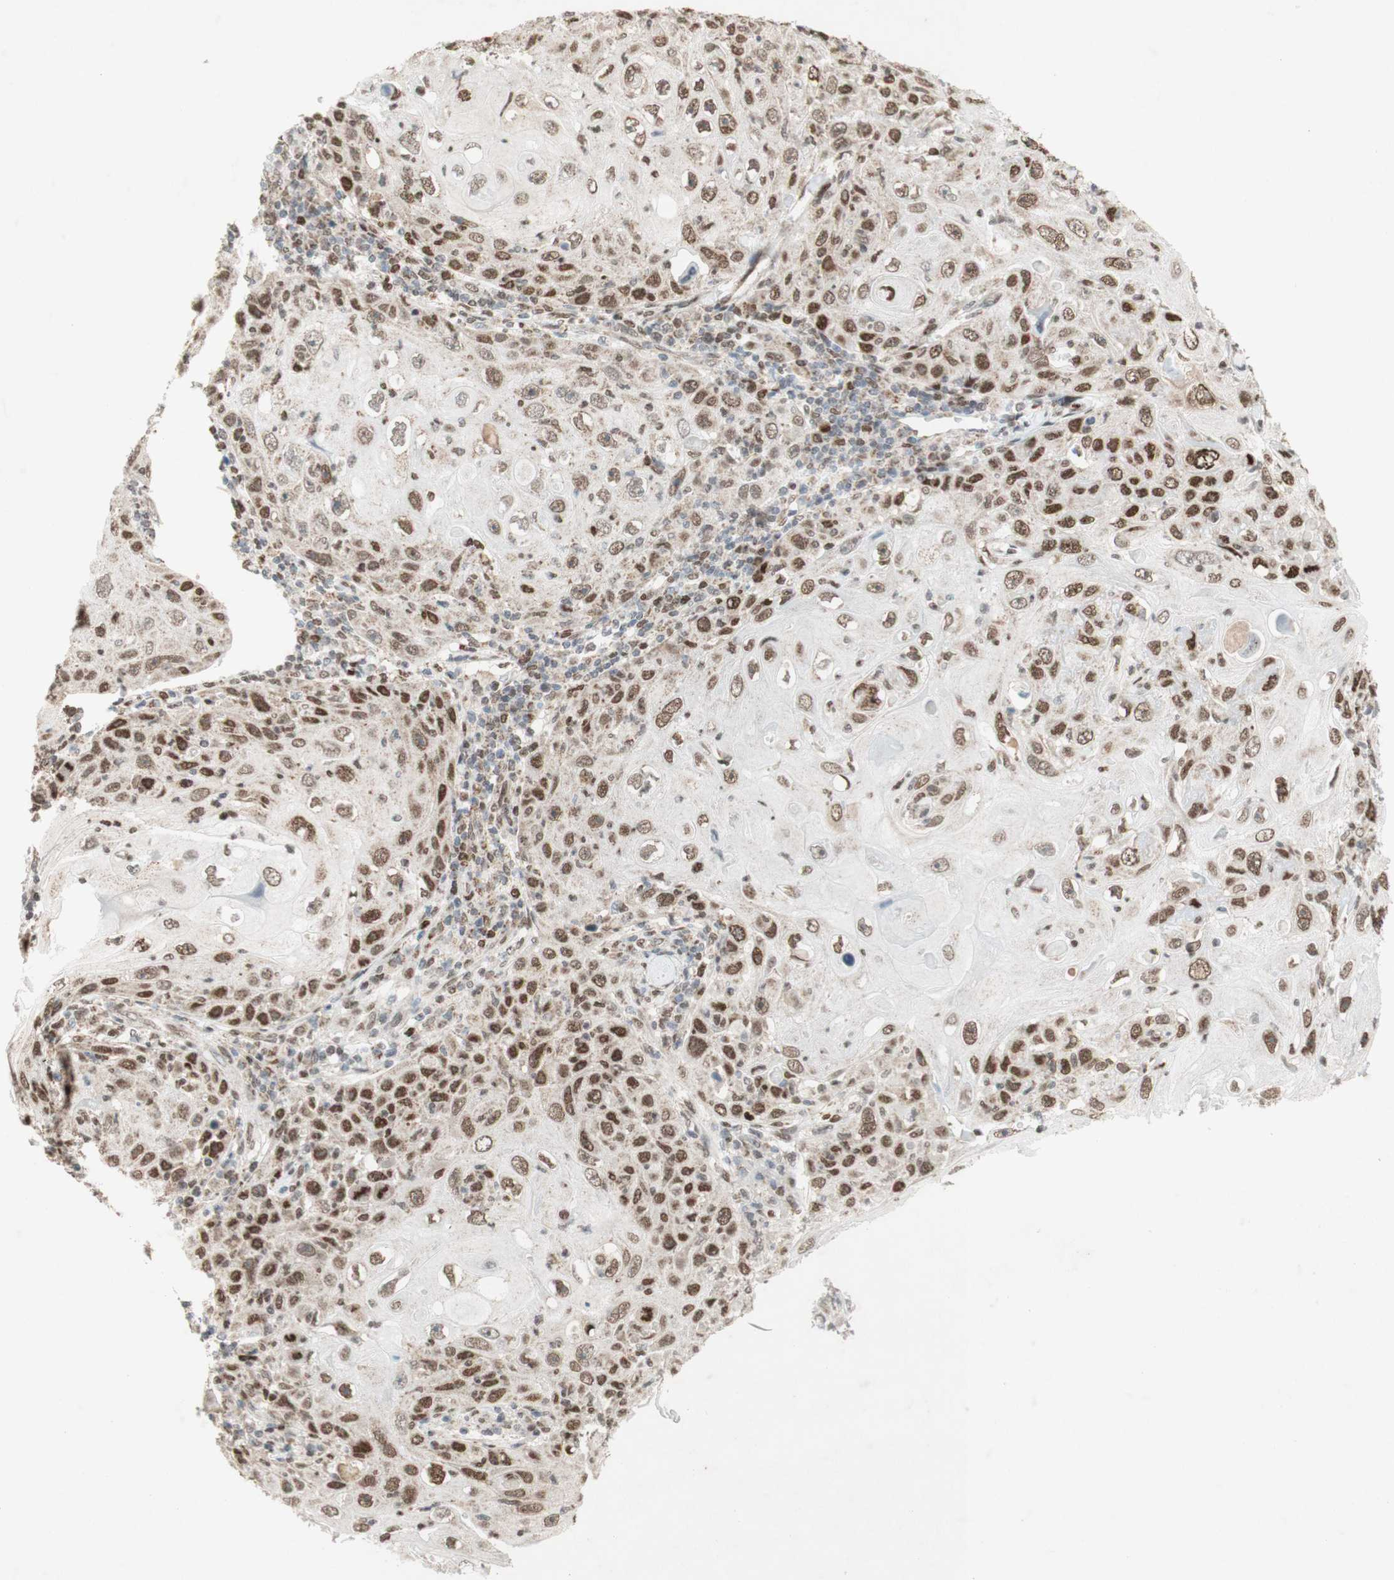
{"staining": {"intensity": "moderate", "quantity": "25%-75%", "location": "cytoplasmic/membranous,nuclear"}, "tissue": "skin cancer", "cell_type": "Tumor cells", "image_type": "cancer", "snomed": [{"axis": "morphology", "description": "Squamous cell carcinoma, NOS"}, {"axis": "topography", "description": "Skin"}], "caption": "Skin cancer (squamous cell carcinoma) stained with a brown dye reveals moderate cytoplasmic/membranous and nuclear positive staining in about 25%-75% of tumor cells.", "gene": "DNMT3A", "patient": {"sex": "female", "age": 88}}